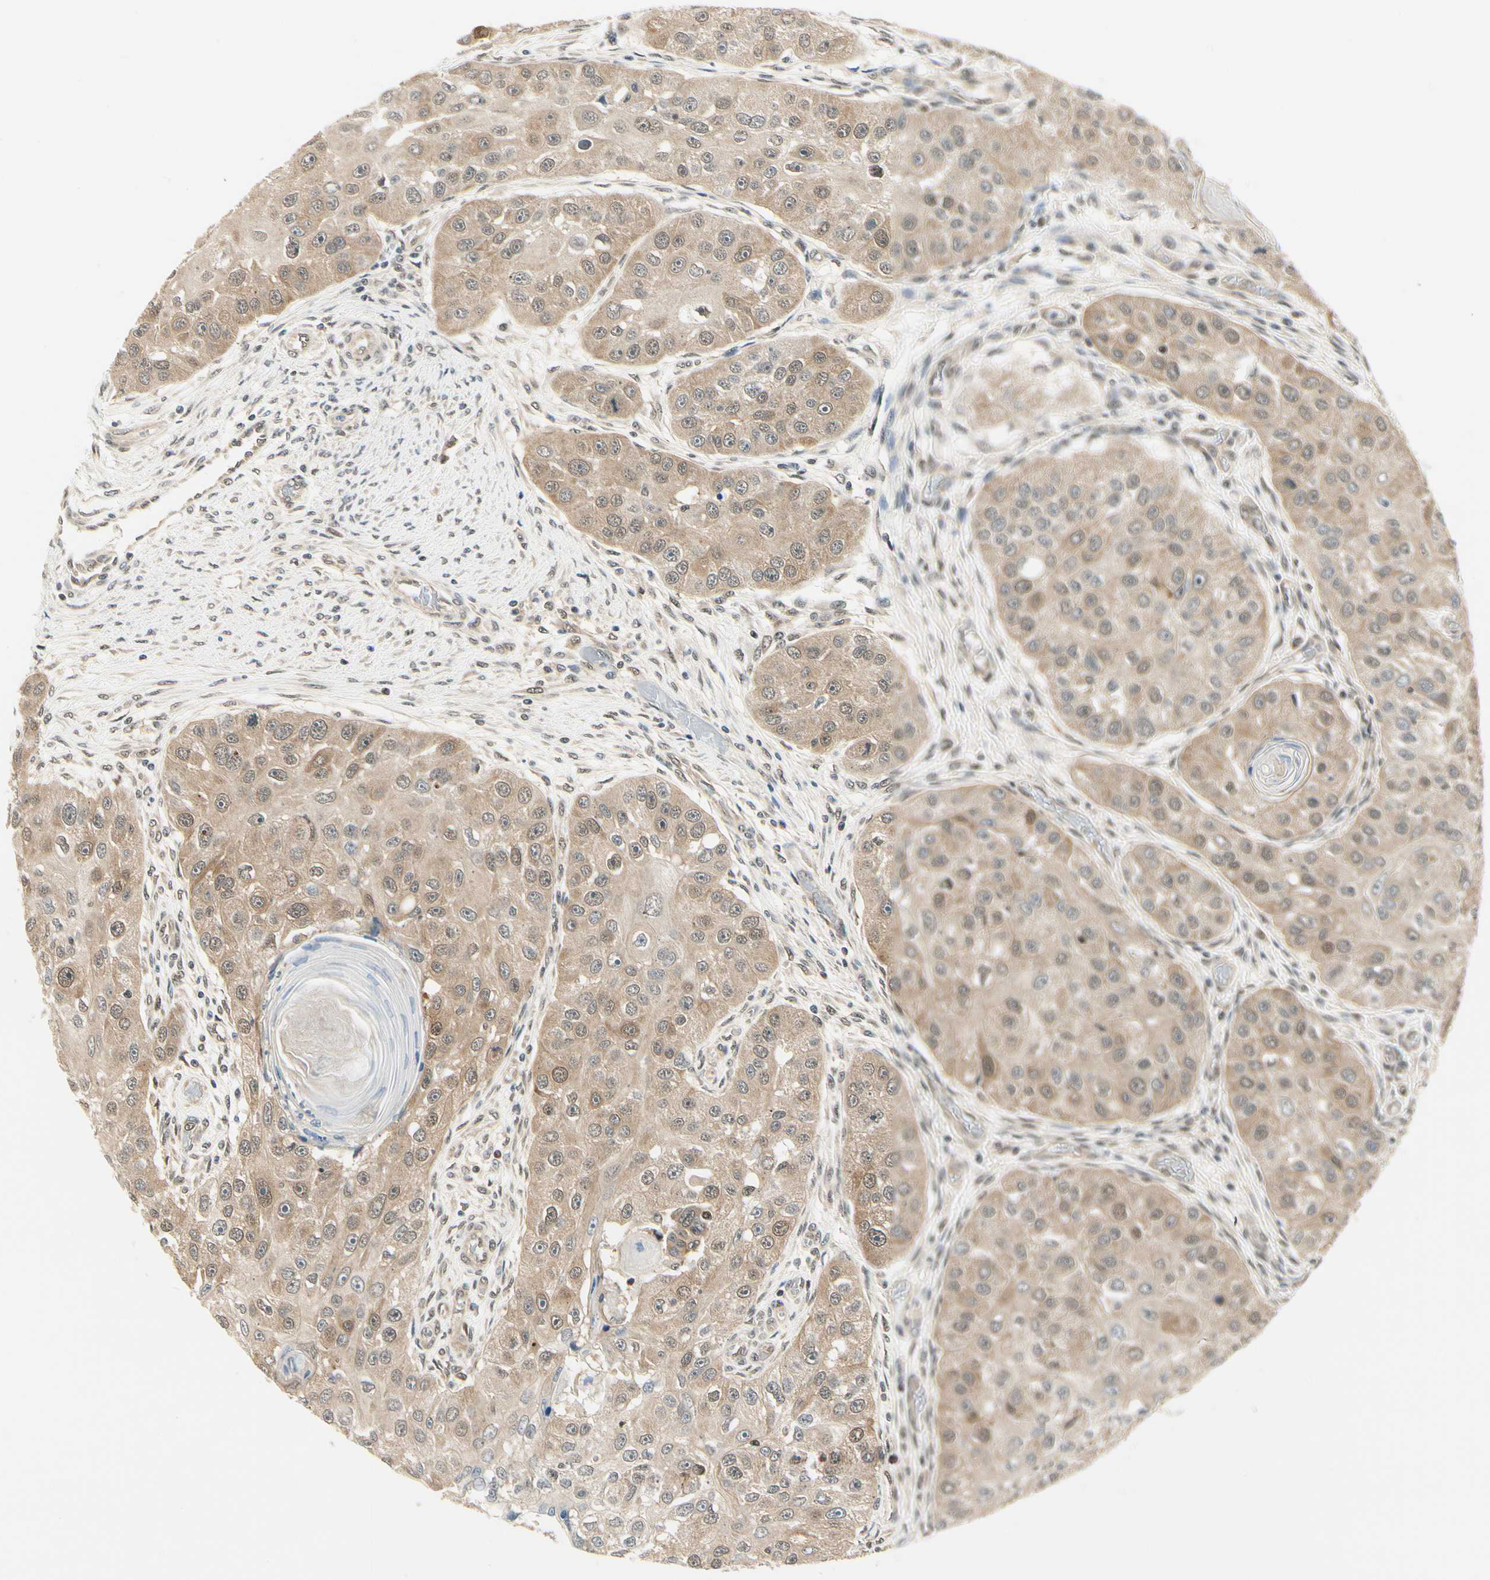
{"staining": {"intensity": "moderate", "quantity": ">75%", "location": "cytoplasmic/membranous"}, "tissue": "head and neck cancer", "cell_type": "Tumor cells", "image_type": "cancer", "snomed": [{"axis": "morphology", "description": "Normal tissue, NOS"}, {"axis": "morphology", "description": "Squamous cell carcinoma, NOS"}, {"axis": "topography", "description": "Skeletal muscle"}, {"axis": "topography", "description": "Head-Neck"}], "caption": "Head and neck squamous cell carcinoma stained with a brown dye demonstrates moderate cytoplasmic/membranous positive positivity in about >75% of tumor cells.", "gene": "PDK2", "patient": {"sex": "male", "age": 51}}